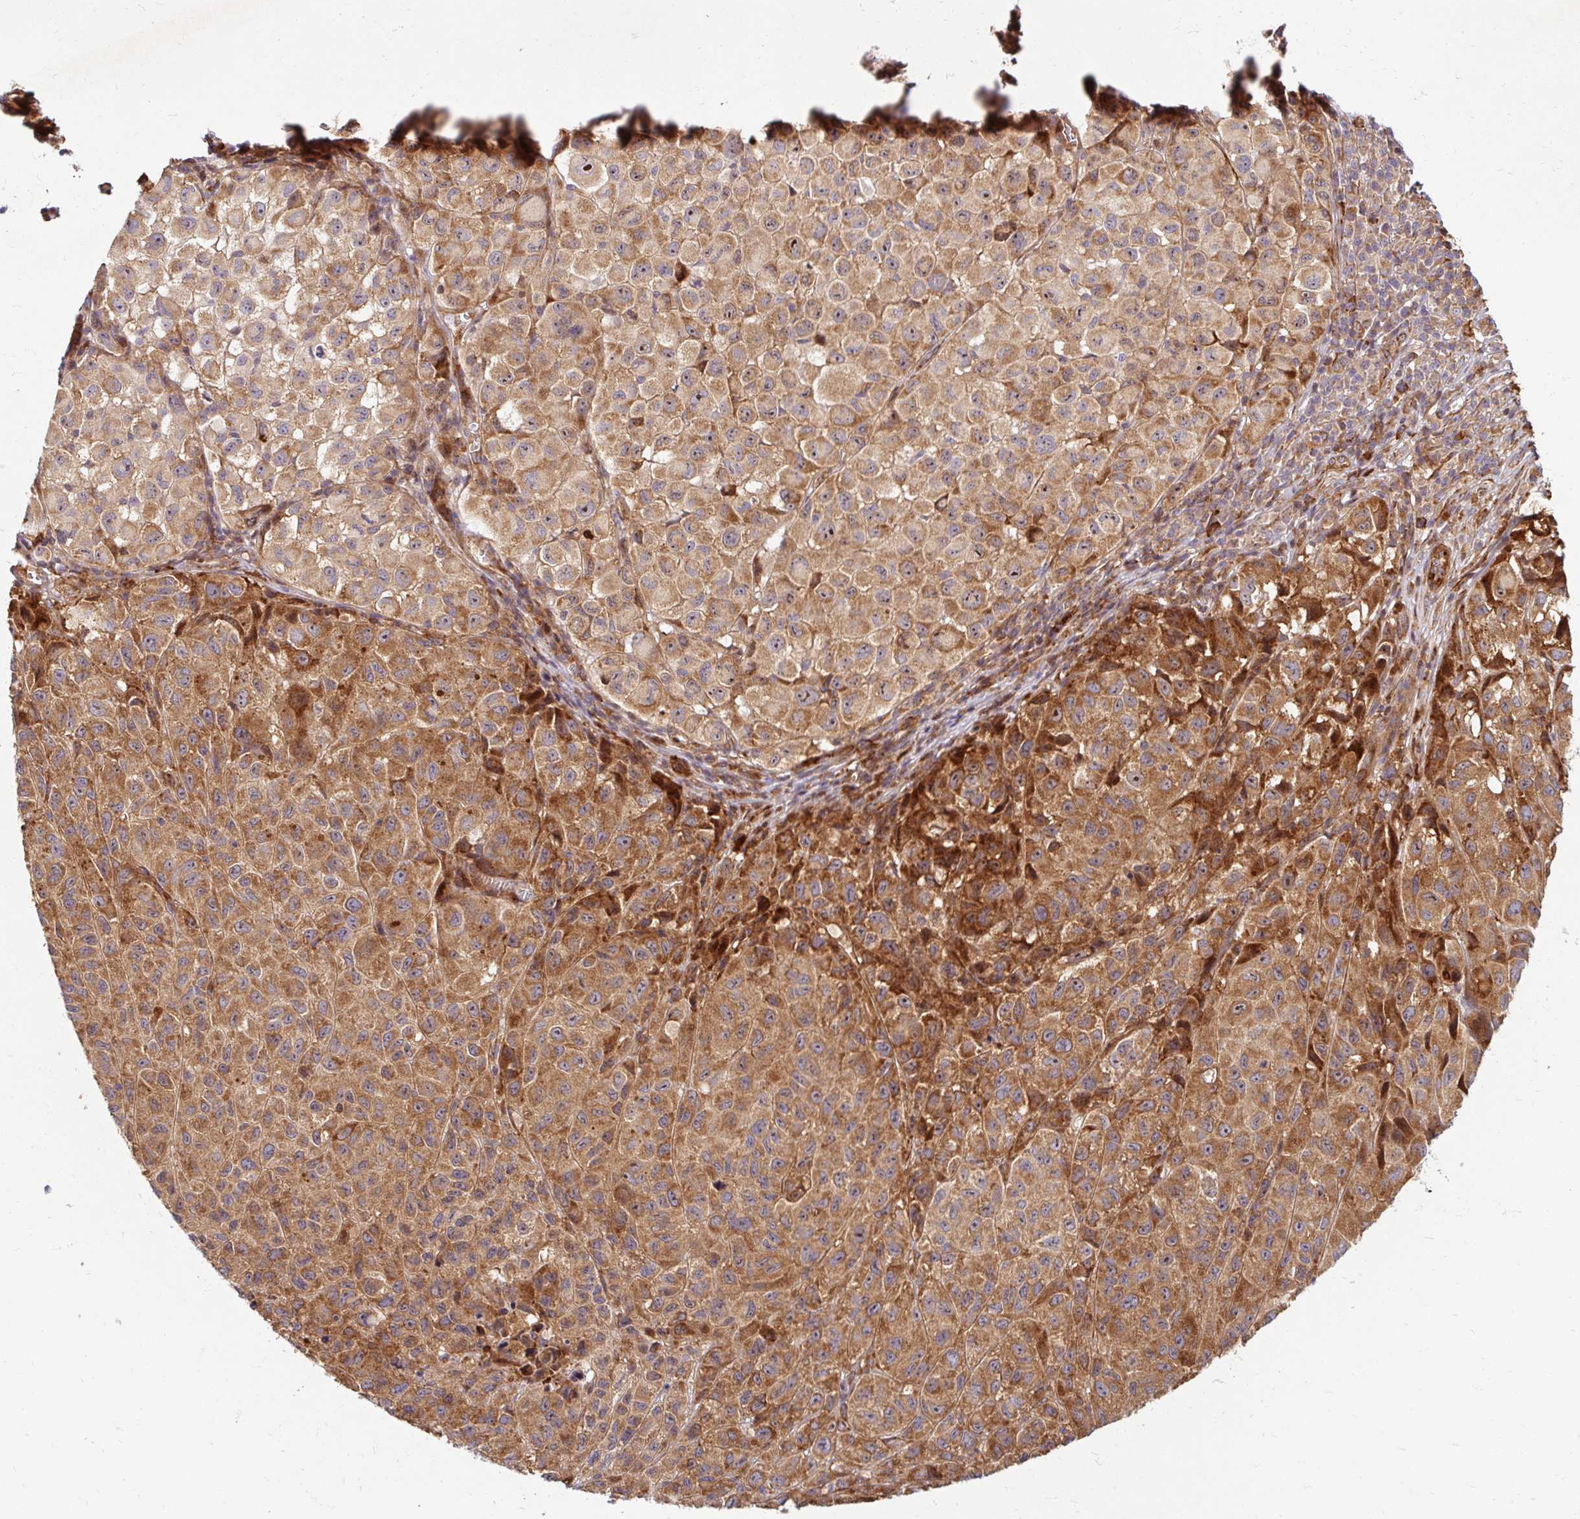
{"staining": {"intensity": "strong", "quantity": "25%-75%", "location": "cytoplasmic/membranous"}, "tissue": "melanoma", "cell_type": "Tumor cells", "image_type": "cancer", "snomed": [{"axis": "morphology", "description": "Malignant melanoma, NOS"}, {"axis": "topography", "description": "Skin"}], "caption": "Malignant melanoma was stained to show a protein in brown. There is high levels of strong cytoplasmic/membranous positivity in approximately 25%-75% of tumor cells.", "gene": "BTF3", "patient": {"sex": "male", "age": 93}}